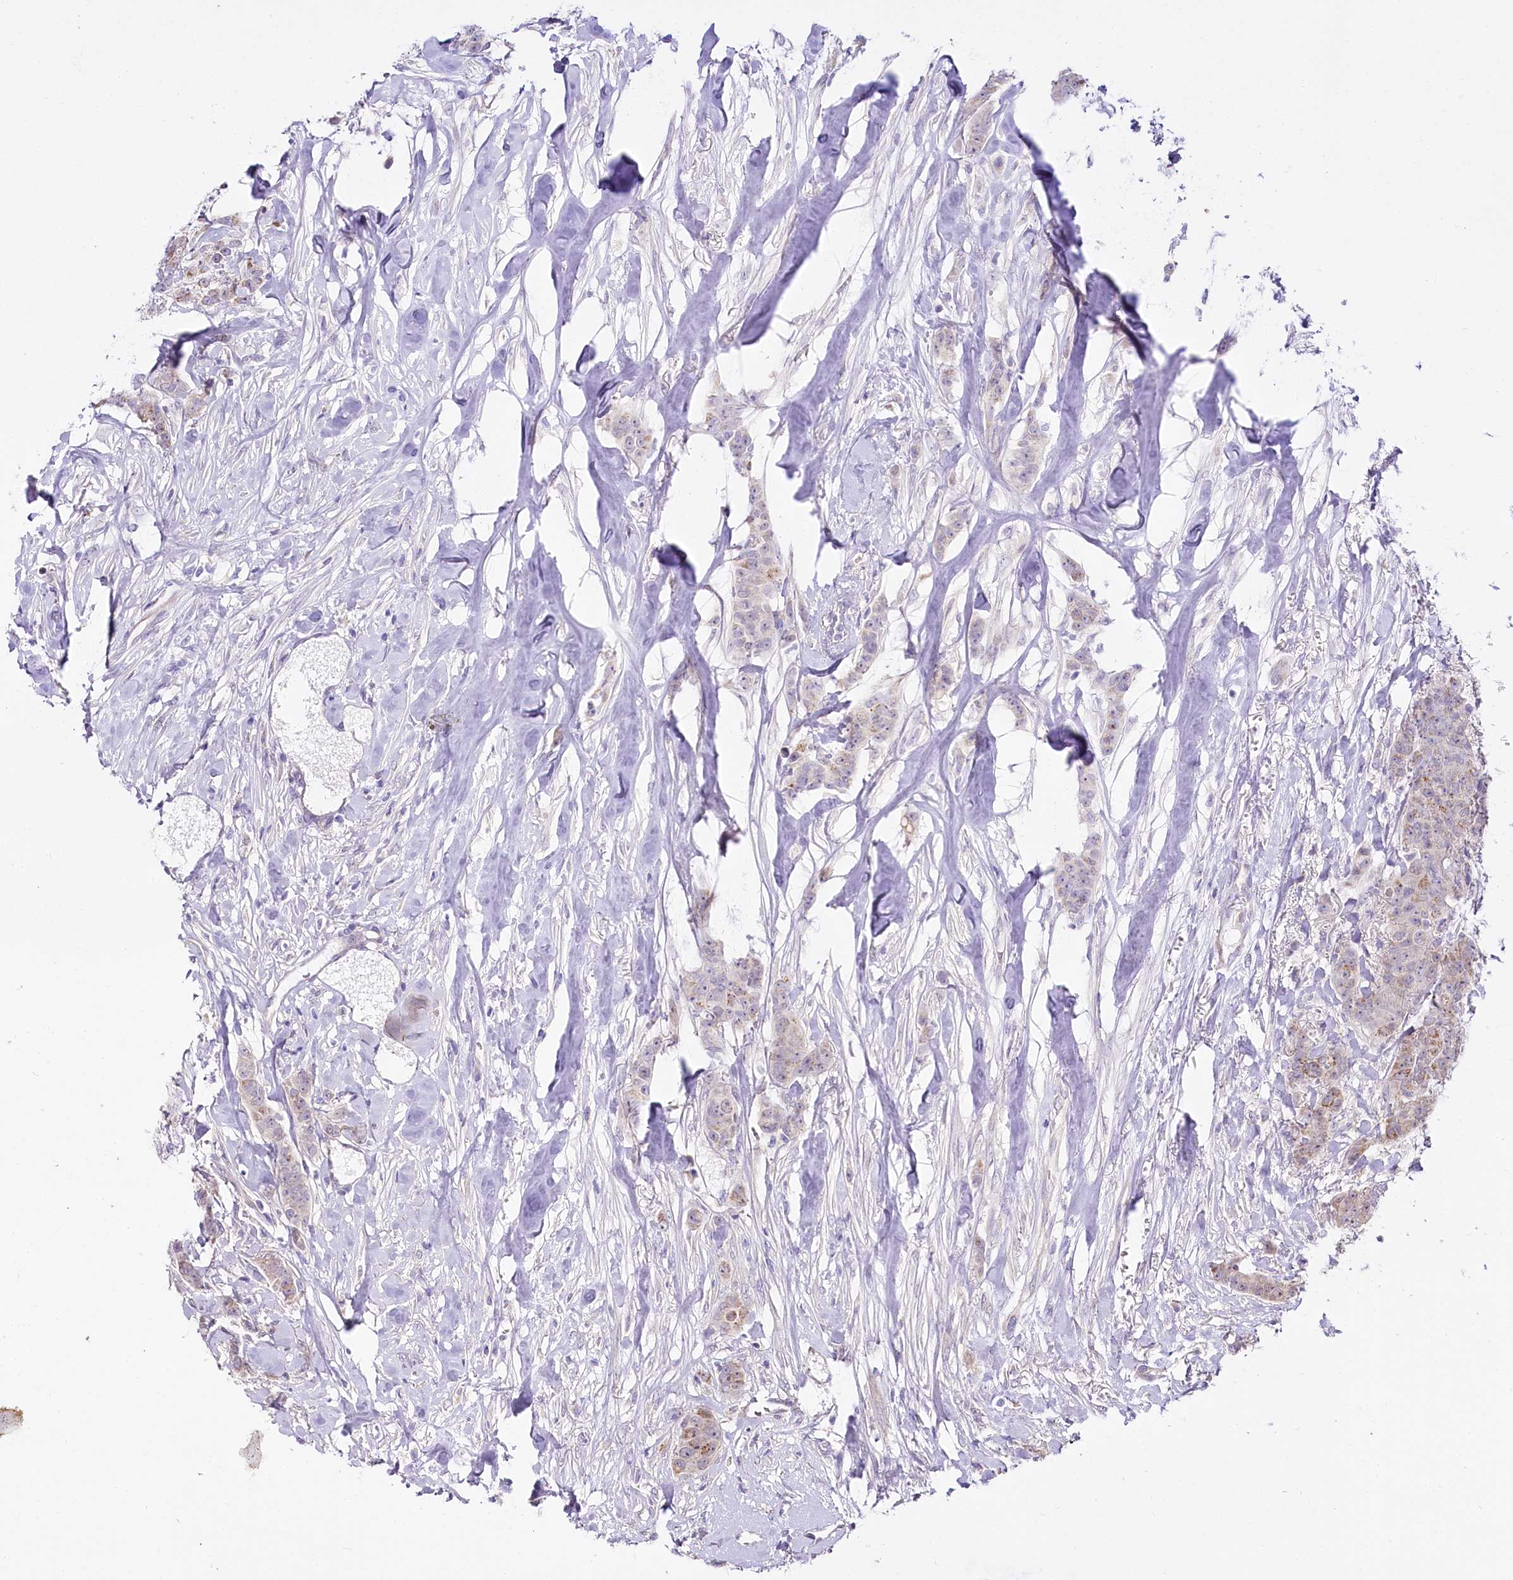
{"staining": {"intensity": "moderate", "quantity": "<25%", "location": "cytoplasmic/membranous"}, "tissue": "breast cancer", "cell_type": "Tumor cells", "image_type": "cancer", "snomed": [{"axis": "morphology", "description": "Duct carcinoma"}, {"axis": "topography", "description": "Breast"}], "caption": "About <25% of tumor cells in breast cancer (intraductal carcinoma) display moderate cytoplasmic/membranous protein staining as visualized by brown immunohistochemical staining.", "gene": "ZNF226", "patient": {"sex": "female", "age": 40}}